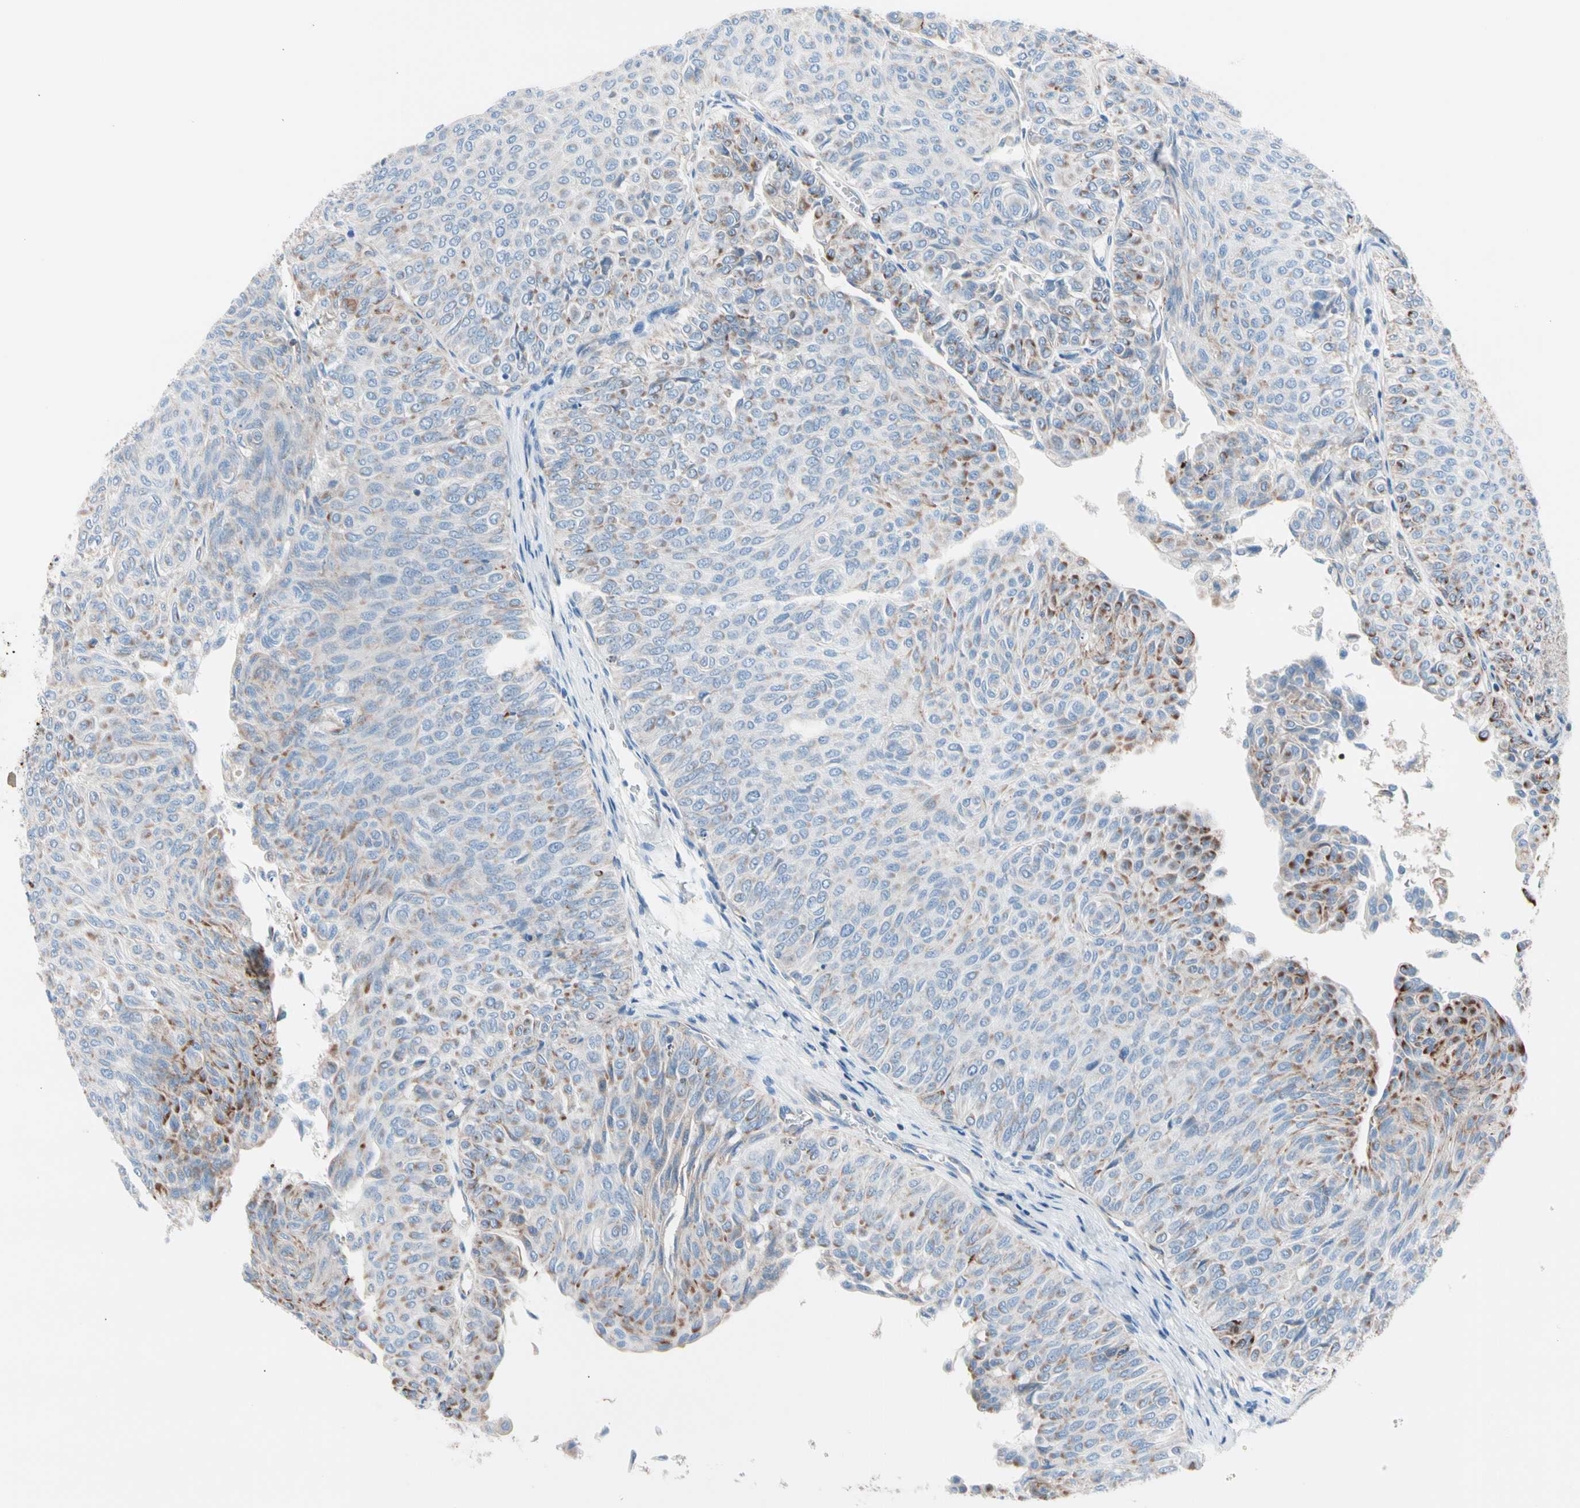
{"staining": {"intensity": "strong", "quantity": "<25%", "location": "cytoplasmic/membranous"}, "tissue": "urothelial cancer", "cell_type": "Tumor cells", "image_type": "cancer", "snomed": [{"axis": "morphology", "description": "Urothelial carcinoma, Low grade"}, {"axis": "topography", "description": "Urinary bladder"}], "caption": "Protein staining of urothelial cancer tissue displays strong cytoplasmic/membranous expression in about <25% of tumor cells.", "gene": "HK1", "patient": {"sex": "male", "age": 78}}